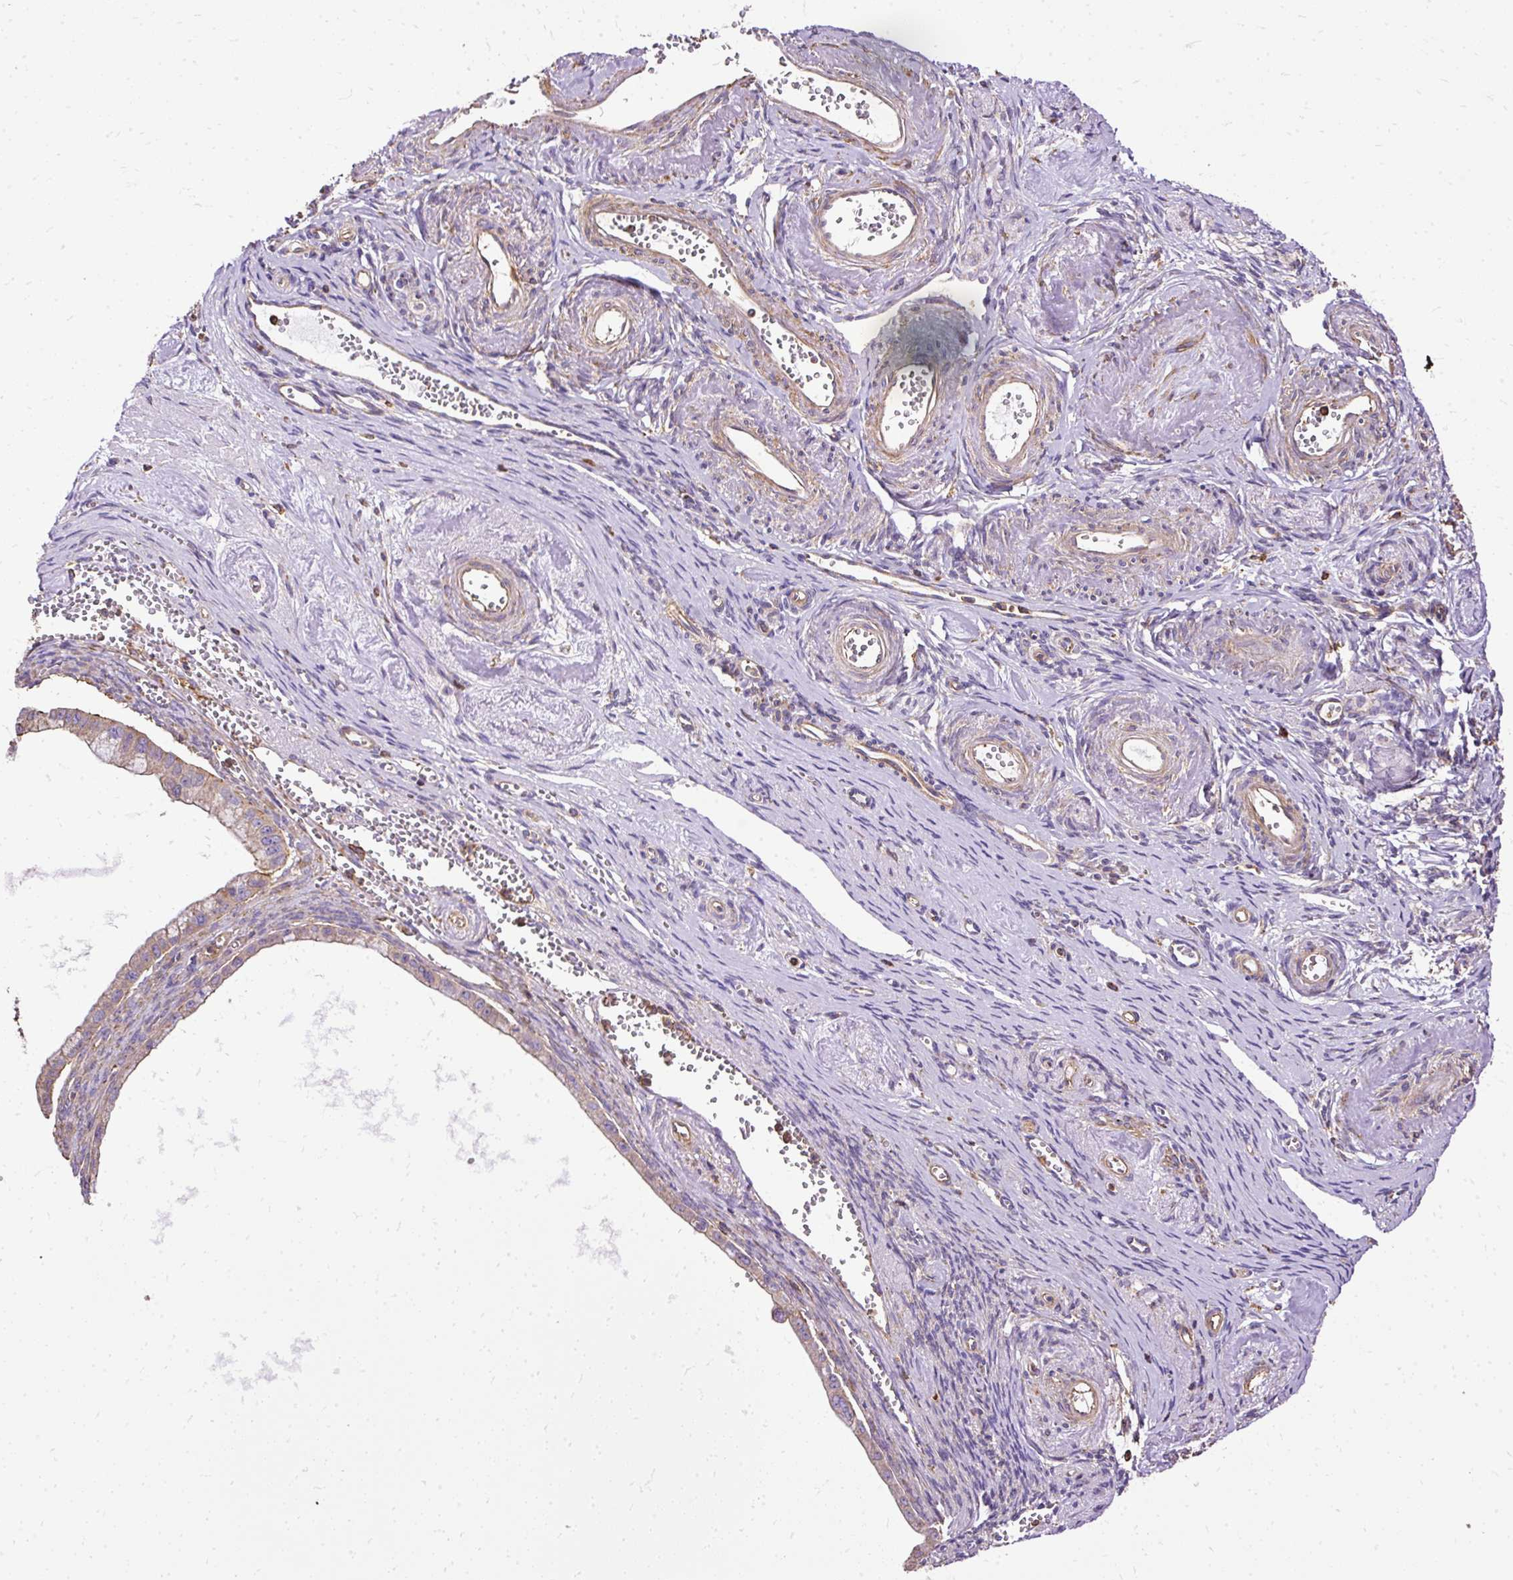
{"staining": {"intensity": "moderate", "quantity": "25%-75%", "location": "cytoplasmic/membranous"}, "tissue": "ovarian cancer", "cell_type": "Tumor cells", "image_type": "cancer", "snomed": [{"axis": "morphology", "description": "Cystadenocarcinoma, mucinous, NOS"}, {"axis": "topography", "description": "Ovary"}], "caption": "This is an image of IHC staining of ovarian cancer (mucinous cystadenocarcinoma), which shows moderate staining in the cytoplasmic/membranous of tumor cells.", "gene": "KLHL11", "patient": {"sex": "female", "age": 59}}